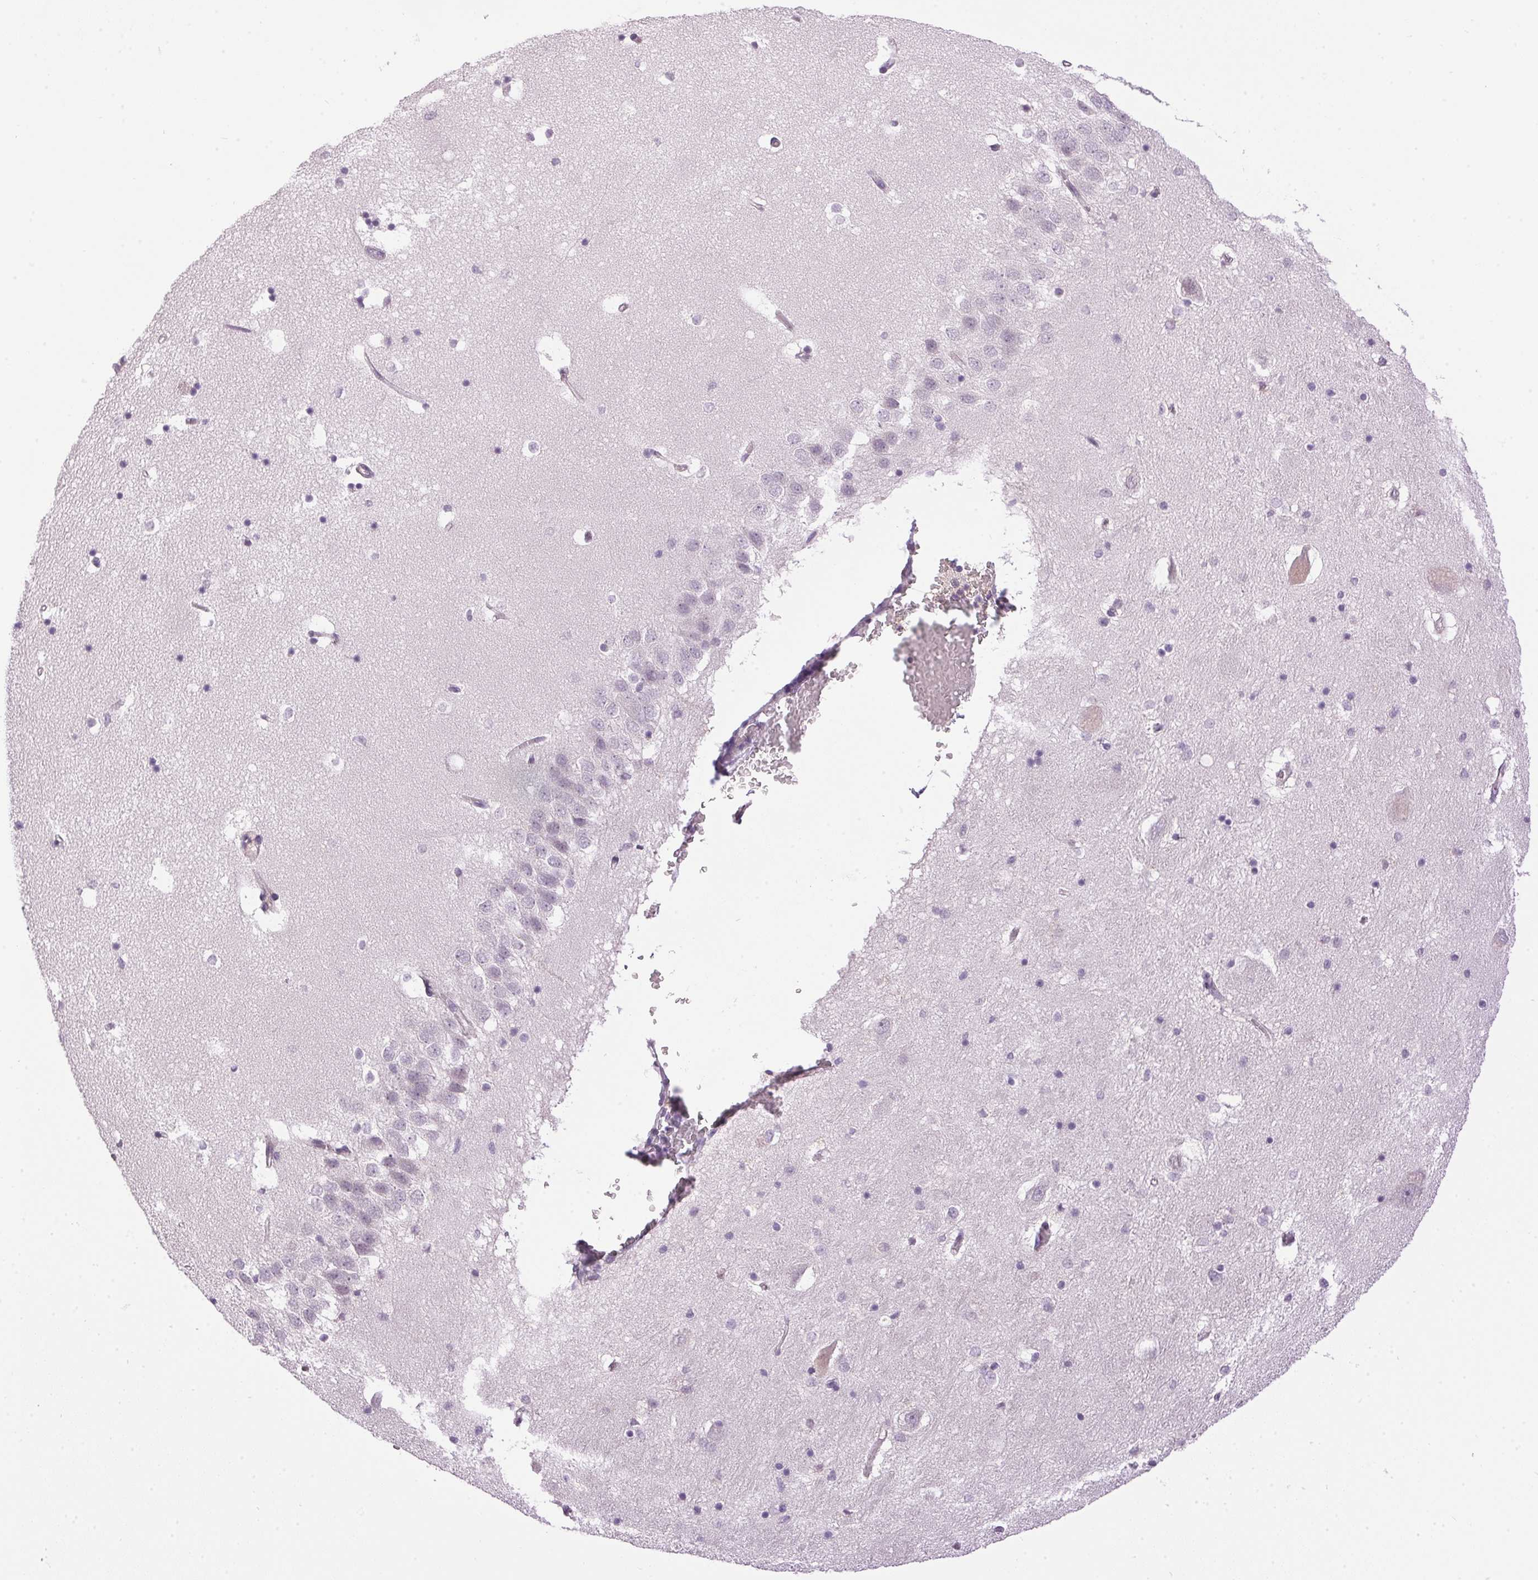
{"staining": {"intensity": "negative", "quantity": "none", "location": "none"}, "tissue": "hippocampus", "cell_type": "Glial cells", "image_type": "normal", "snomed": [{"axis": "morphology", "description": "Normal tissue, NOS"}, {"axis": "topography", "description": "Hippocampus"}], "caption": "Human hippocampus stained for a protein using immunohistochemistry displays no positivity in glial cells.", "gene": "GOLPH3", "patient": {"sex": "male", "age": 58}}